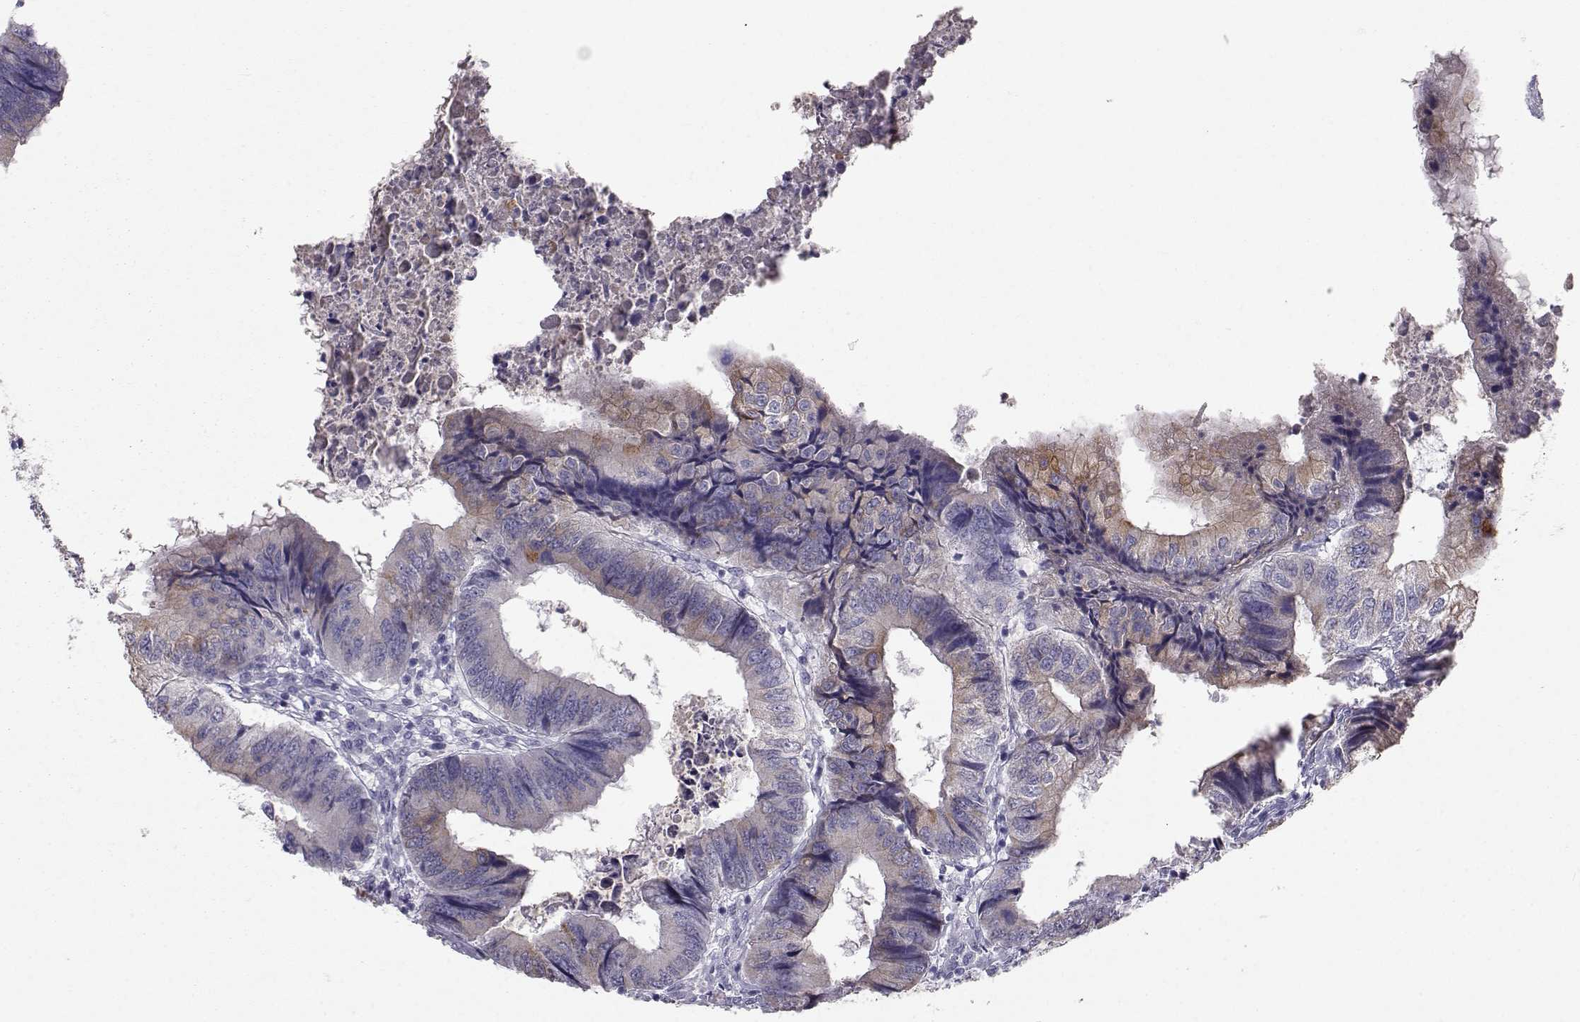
{"staining": {"intensity": "strong", "quantity": "<25%", "location": "cytoplasmic/membranous"}, "tissue": "colorectal cancer", "cell_type": "Tumor cells", "image_type": "cancer", "snomed": [{"axis": "morphology", "description": "Adenocarcinoma, NOS"}, {"axis": "topography", "description": "Colon"}], "caption": "Strong cytoplasmic/membranous staining is present in about <25% of tumor cells in colorectal cancer (adenocarcinoma). Nuclei are stained in blue.", "gene": "LAMB3", "patient": {"sex": "male", "age": 53}}